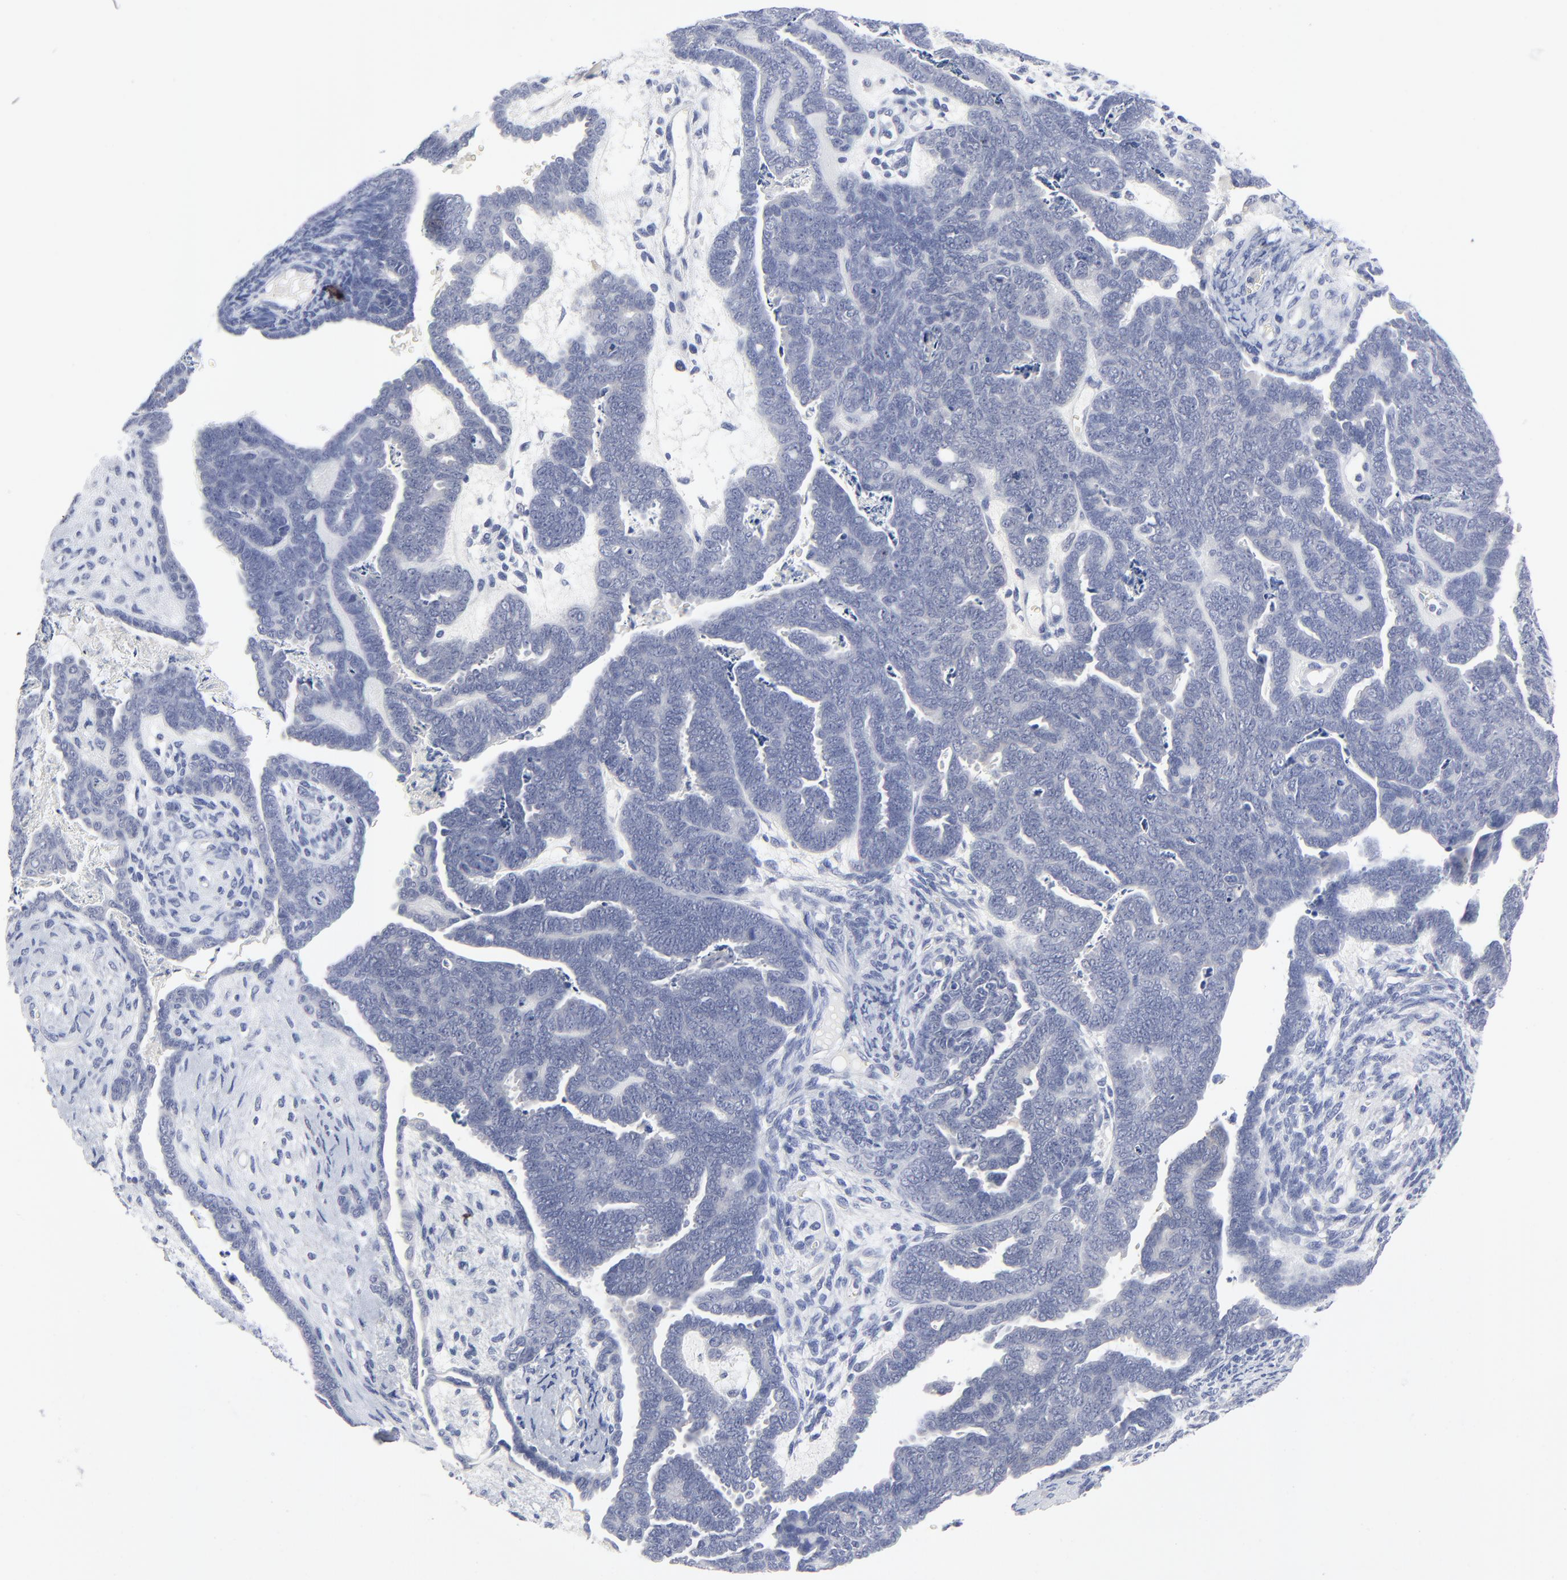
{"staining": {"intensity": "negative", "quantity": "none", "location": "none"}, "tissue": "endometrial cancer", "cell_type": "Tumor cells", "image_type": "cancer", "snomed": [{"axis": "morphology", "description": "Neoplasm, malignant, NOS"}, {"axis": "topography", "description": "Endometrium"}], "caption": "A micrograph of endometrial cancer (neoplasm (malignant)) stained for a protein reveals no brown staining in tumor cells.", "gene": "CLEC4G", "patient": {"sex": "female", "age": 74}}